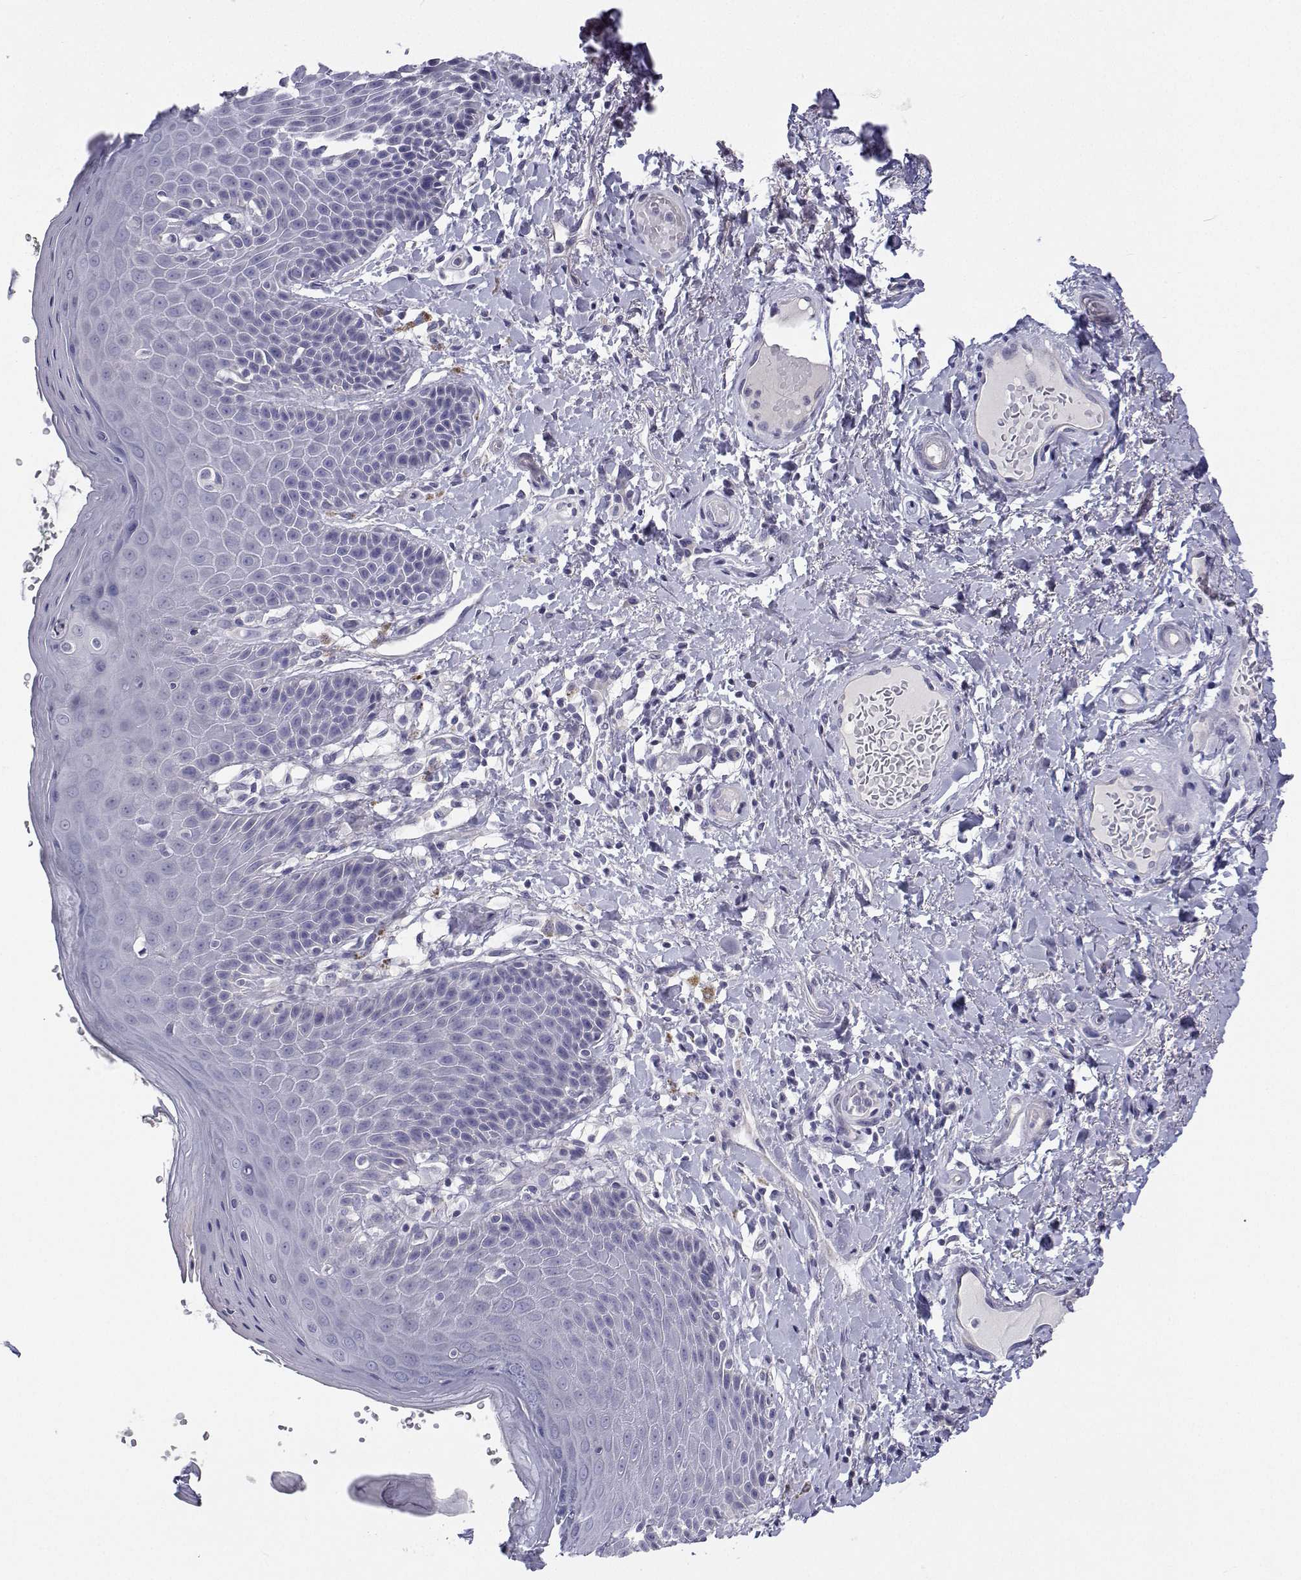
{"staining": {"intensity": "negative", "quantity": "none", "location": "none"}, "tissue": "skin", "cell_type": "Epidermal cells", "image_type": "normal", "snomed": [{"axis": "morphology", "description": "Normal tissue, NOS"}, {"axis": "topography", "description": "Anal"}, {"axis": "topography", "description": "Peripheral nerve tissue"}], "caption": "Normal skin was stained to show a protein in brown. There is no significant positivity in epidermal cells. (Stains: DAB IHC with hematoxylin counter stain, Microscopy: brightfield microscopy at high magnification).", "gene": "ANKRD65", "patient": {"sex": "male", "age": 51}}